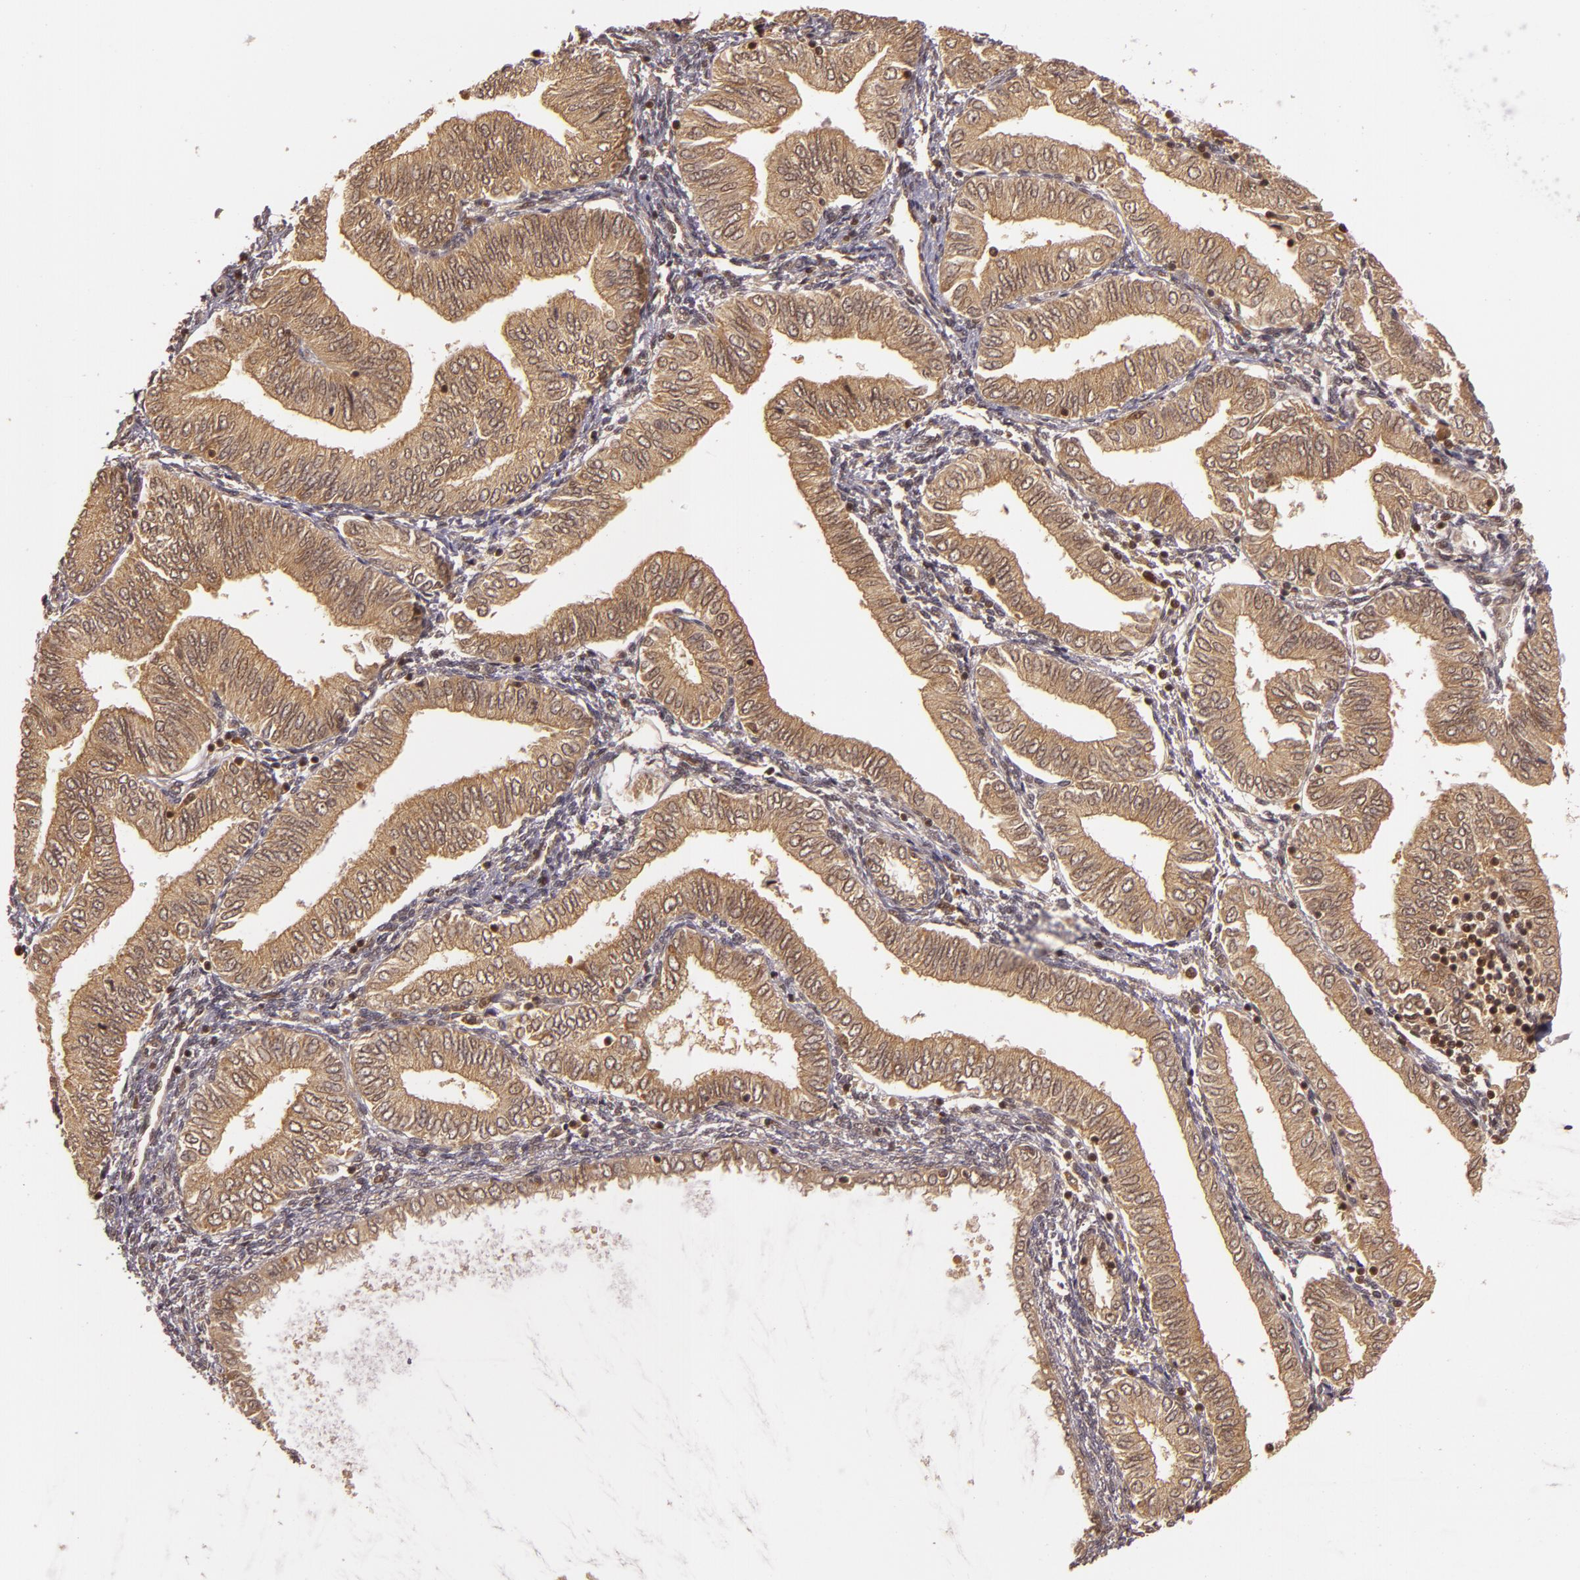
{"staining": {"intensity": "moderate", "quantity": ">75%", "location": "cytoplasmic/membranous"}, "tissue": "endometrial cancer", "cell_type": "Tumor cells", "image_type": "cancer", "snomed": [{"axis": "morphology", "description": "Adenocarcinoma, NOS"}, {"axis": "topography", "description": "Endometrium"}], "caption": "A photomicrograph of human endometrial cancer stained for a protein demonstrates moderate cytoplasmic/membranous brown staining in tumor cells. The staining is performed using DAB (3,3'-diaminobenzidine) brown chromogen to label protein expression. The nuclei are counter-stained blue using hematoxylin.", "gene": "TXNRD2", "patient": {"sex": "female", "age": 51}}